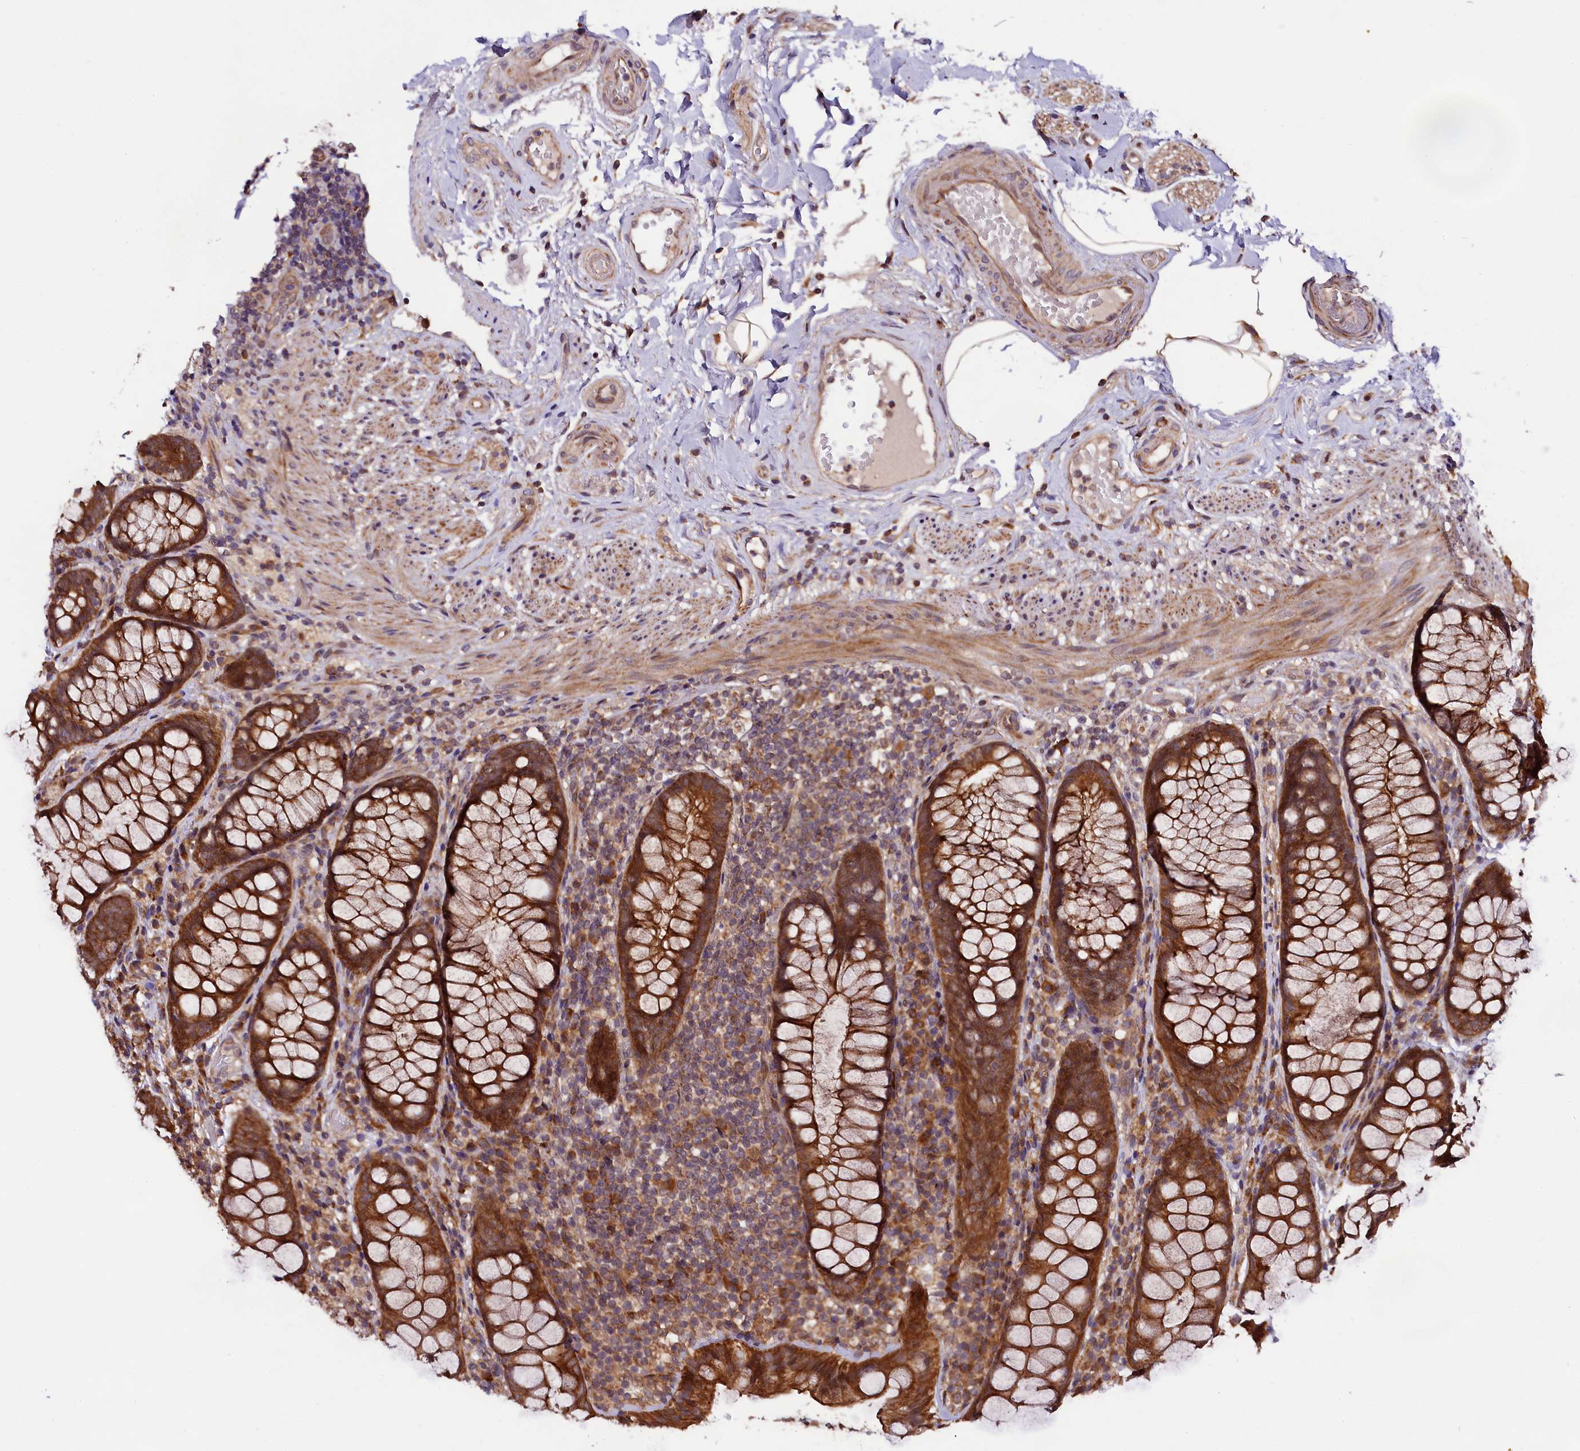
{"staining": {"intensity": "strong", "quantity": ">75%", "location": "cytoplasmic/membranous"}, "tissue": "rectum", "cell_type": "Glandular cells", "image_type": "normal", "snomed": [{"axis": "morphology", "description": "Normal tissue, NOS"}, {"axis": "topography", "description": "Rectum"}], "caption": "Immunohistochemical staining of benign rectum displays high levels of strong cytoplasmic/membranous staining in about >75% of glandular cells.", "gene": "DOHH", "patient": {"sex": "male", "age": 83}}